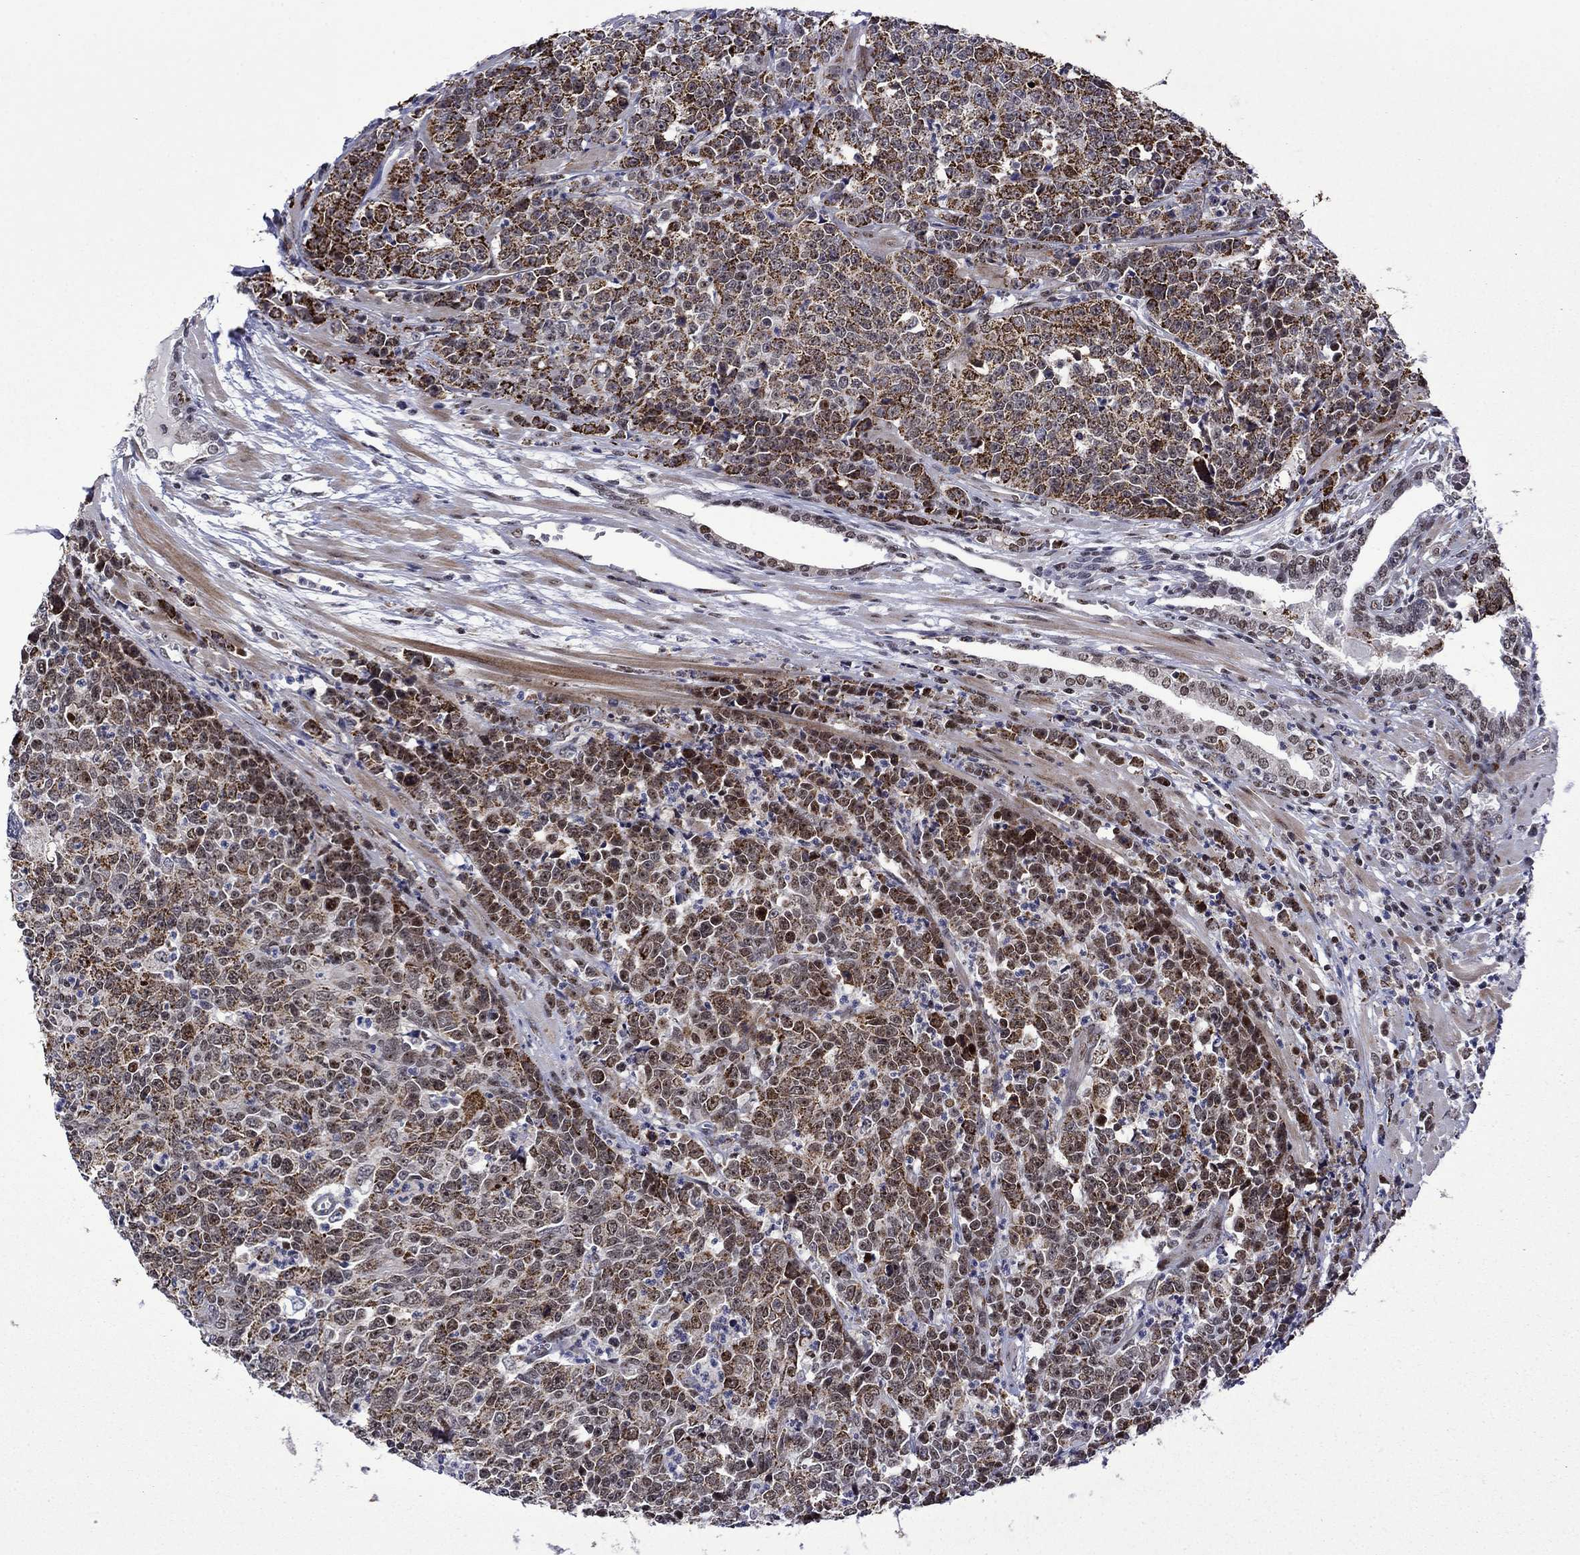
{"staining": {"intensity": "moderate", "quantity": ">75%", "location": "cytoplasmic/membranous"}, "tissue": "prostate cancer", "cell_type": "Tumor cells", "image_type": "cancer", "snomed": [{"axis": "morphology", "description": "Adenocarcinoma, NOS"}, {"axis": "topography", "description": "Prostate"}], "caption": "Immunohistochemistry micrograph of neoplastic tissue: prostate adenocarcinoma stained using immunohistochemistry exhibits medium levels of moderate protein expression localized specifically in the cytoplasmic/membranous of tumor cells, appearing as a cytoplasmic/membranous brown color.", "gene": "SURF2", "patient": {"sex": "male", "age": 67}}